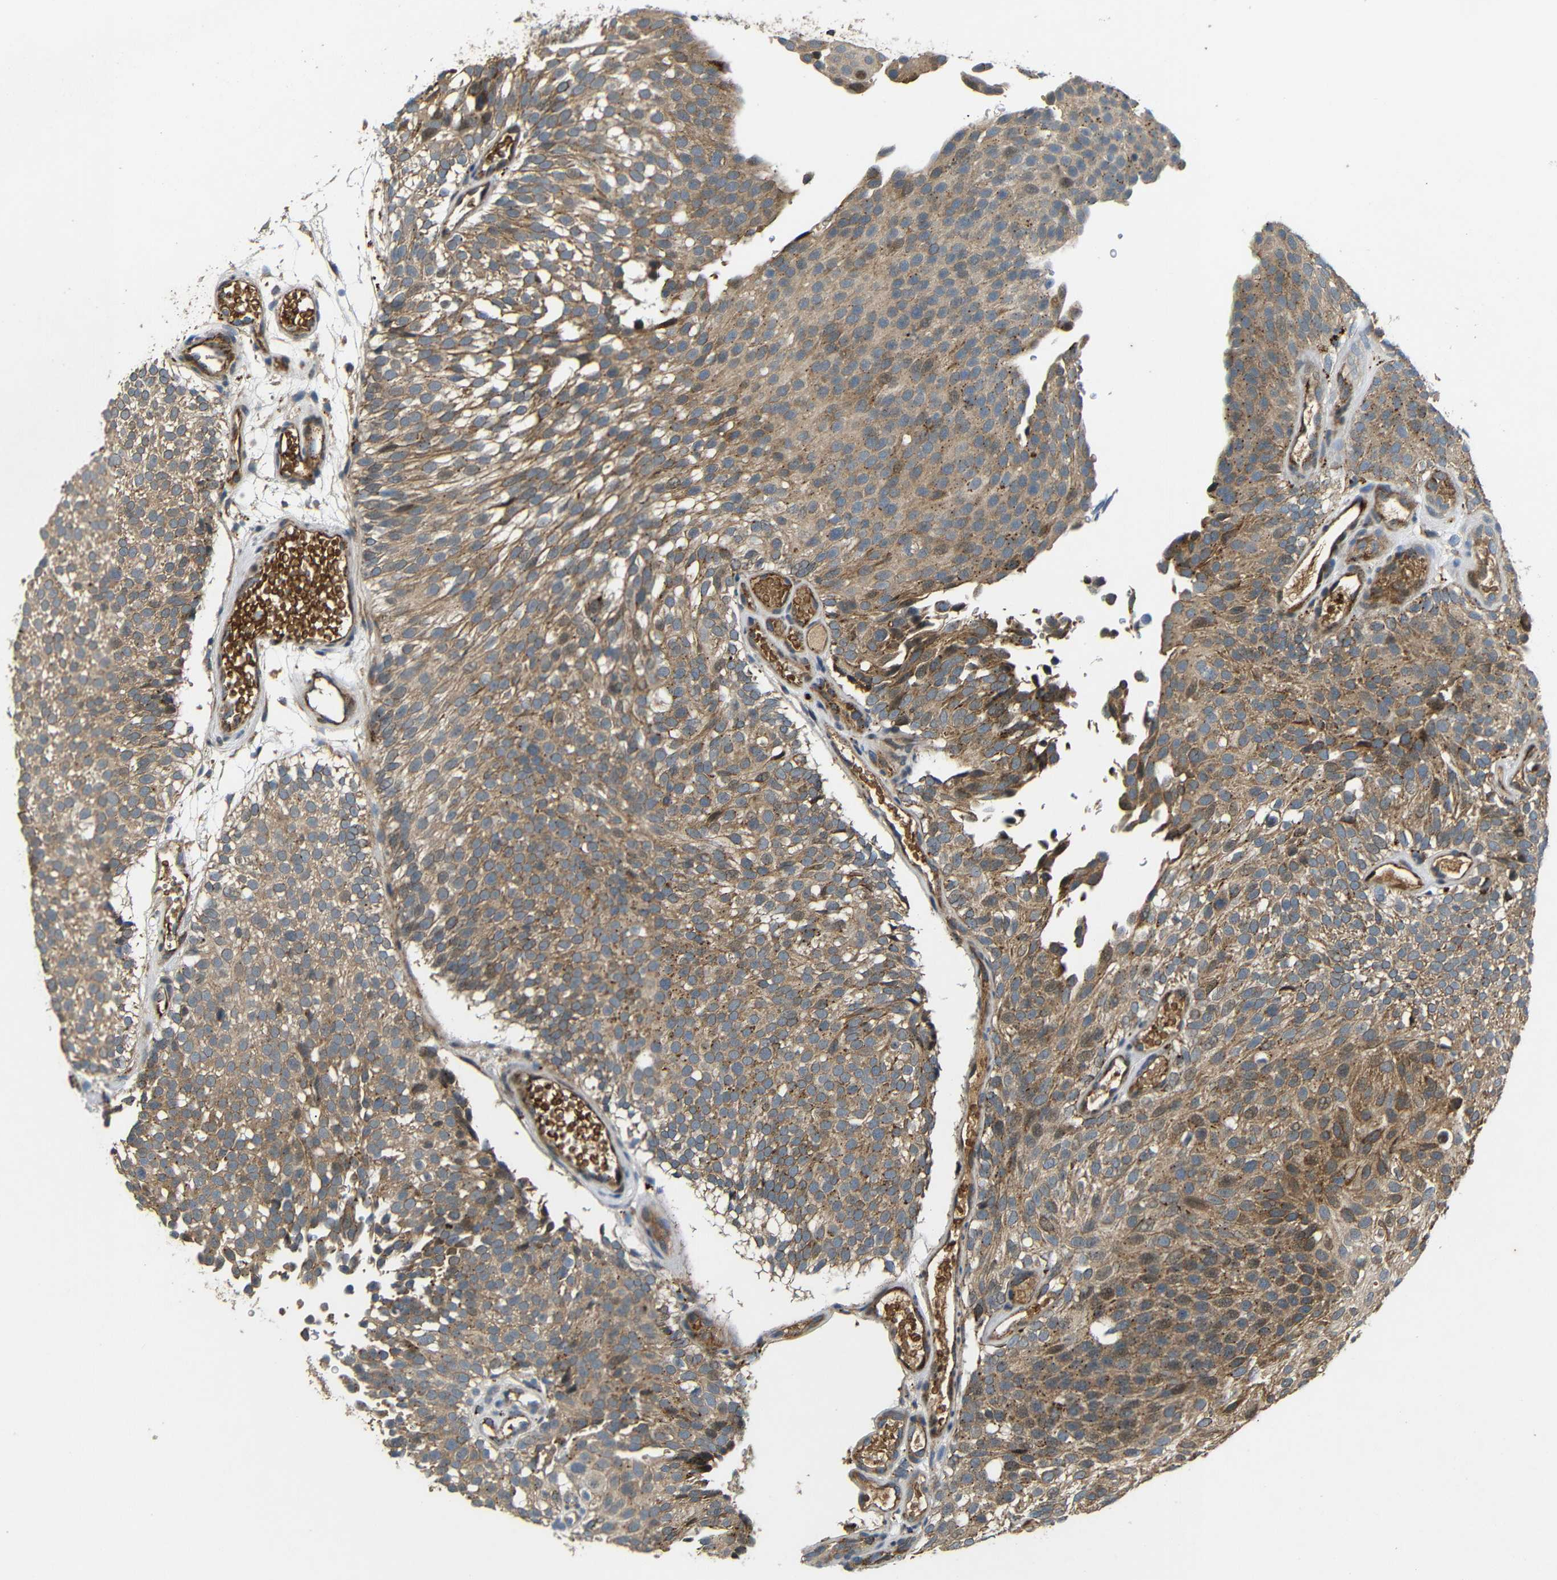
{"staining": {"intensity": "moderate", "quantity": ">75%", "location": "cytoplasmic/membranous"}, "tissue": "urothelial cancer", "cell_type": "Tumor cells", "image_type": "cancer", "snomed": [{"axis": "morphology", "description": "Urothelial carcinoma, Low grade"}, {"axis": "topography", "description": "Urinary bladder"}], "caption": "Tumor cells show medium levels of moderate cytoplasmic/membranous positivity in approximately >75% of cells in low-grade urothelial carcinoma.", "gene": "ATP7A", "patient": {"sex": "male", "age": 78}}